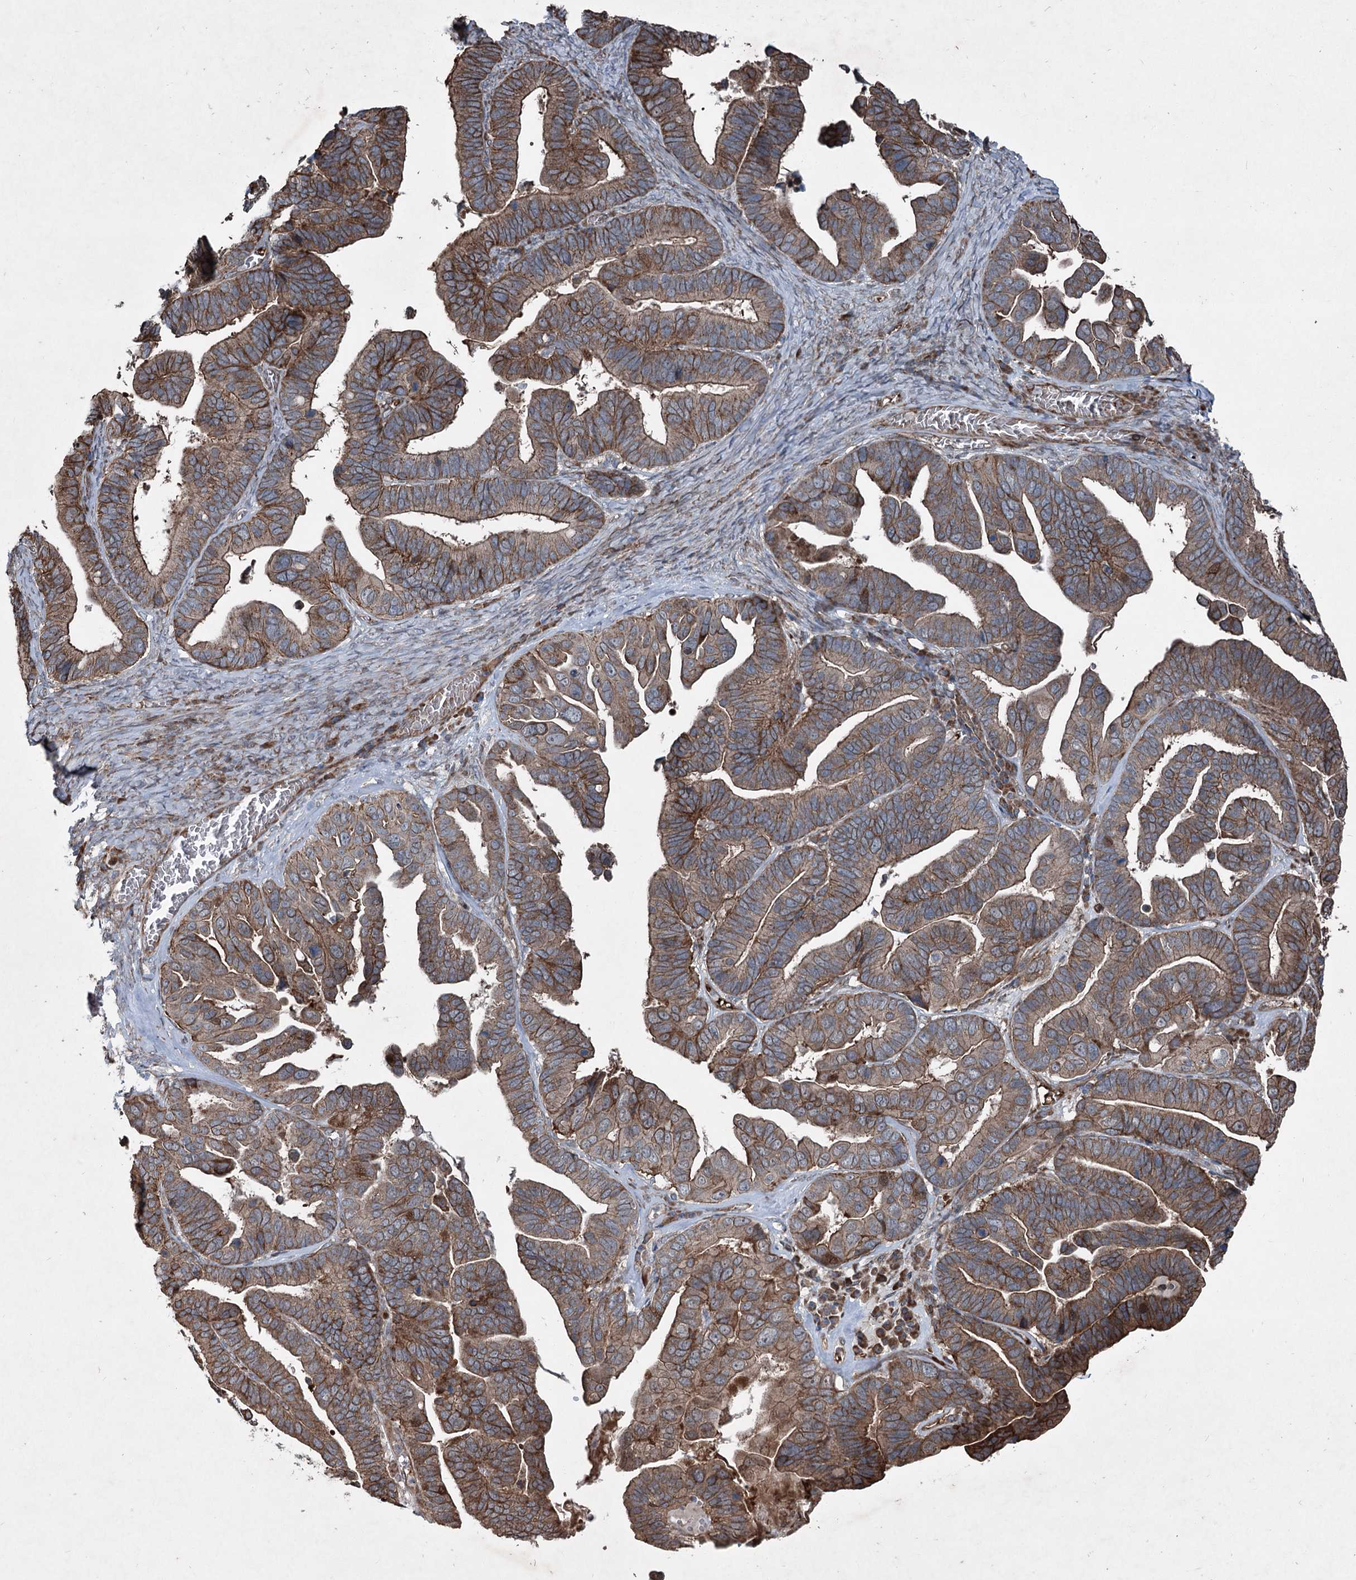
{"staining": {"intensity": "moderate", "quantity": ">75%", "location": "cytoplasmic/membranous"}, "tissue": "ovarian cancer", "cell_type": "Tumor cells", "image_type": "cancer", "snomed": [{"axis": "morphology", "description": "Cystadenocarcinoma, serous, NOS"}, {"axis": "topography", "description": "Ovary"}], "caption": "Immunohistochemistry (IHC) micrograph of ovarian cancer (serous cystadenocarcinoma) stained for a protein (brown), which exhibits medium levels of moderate cytoplasmic/membranous positivity in approximately >75% of tumor cells.", "gene": "SERINC5", "patient": {"sex": "female", "age": 56}}